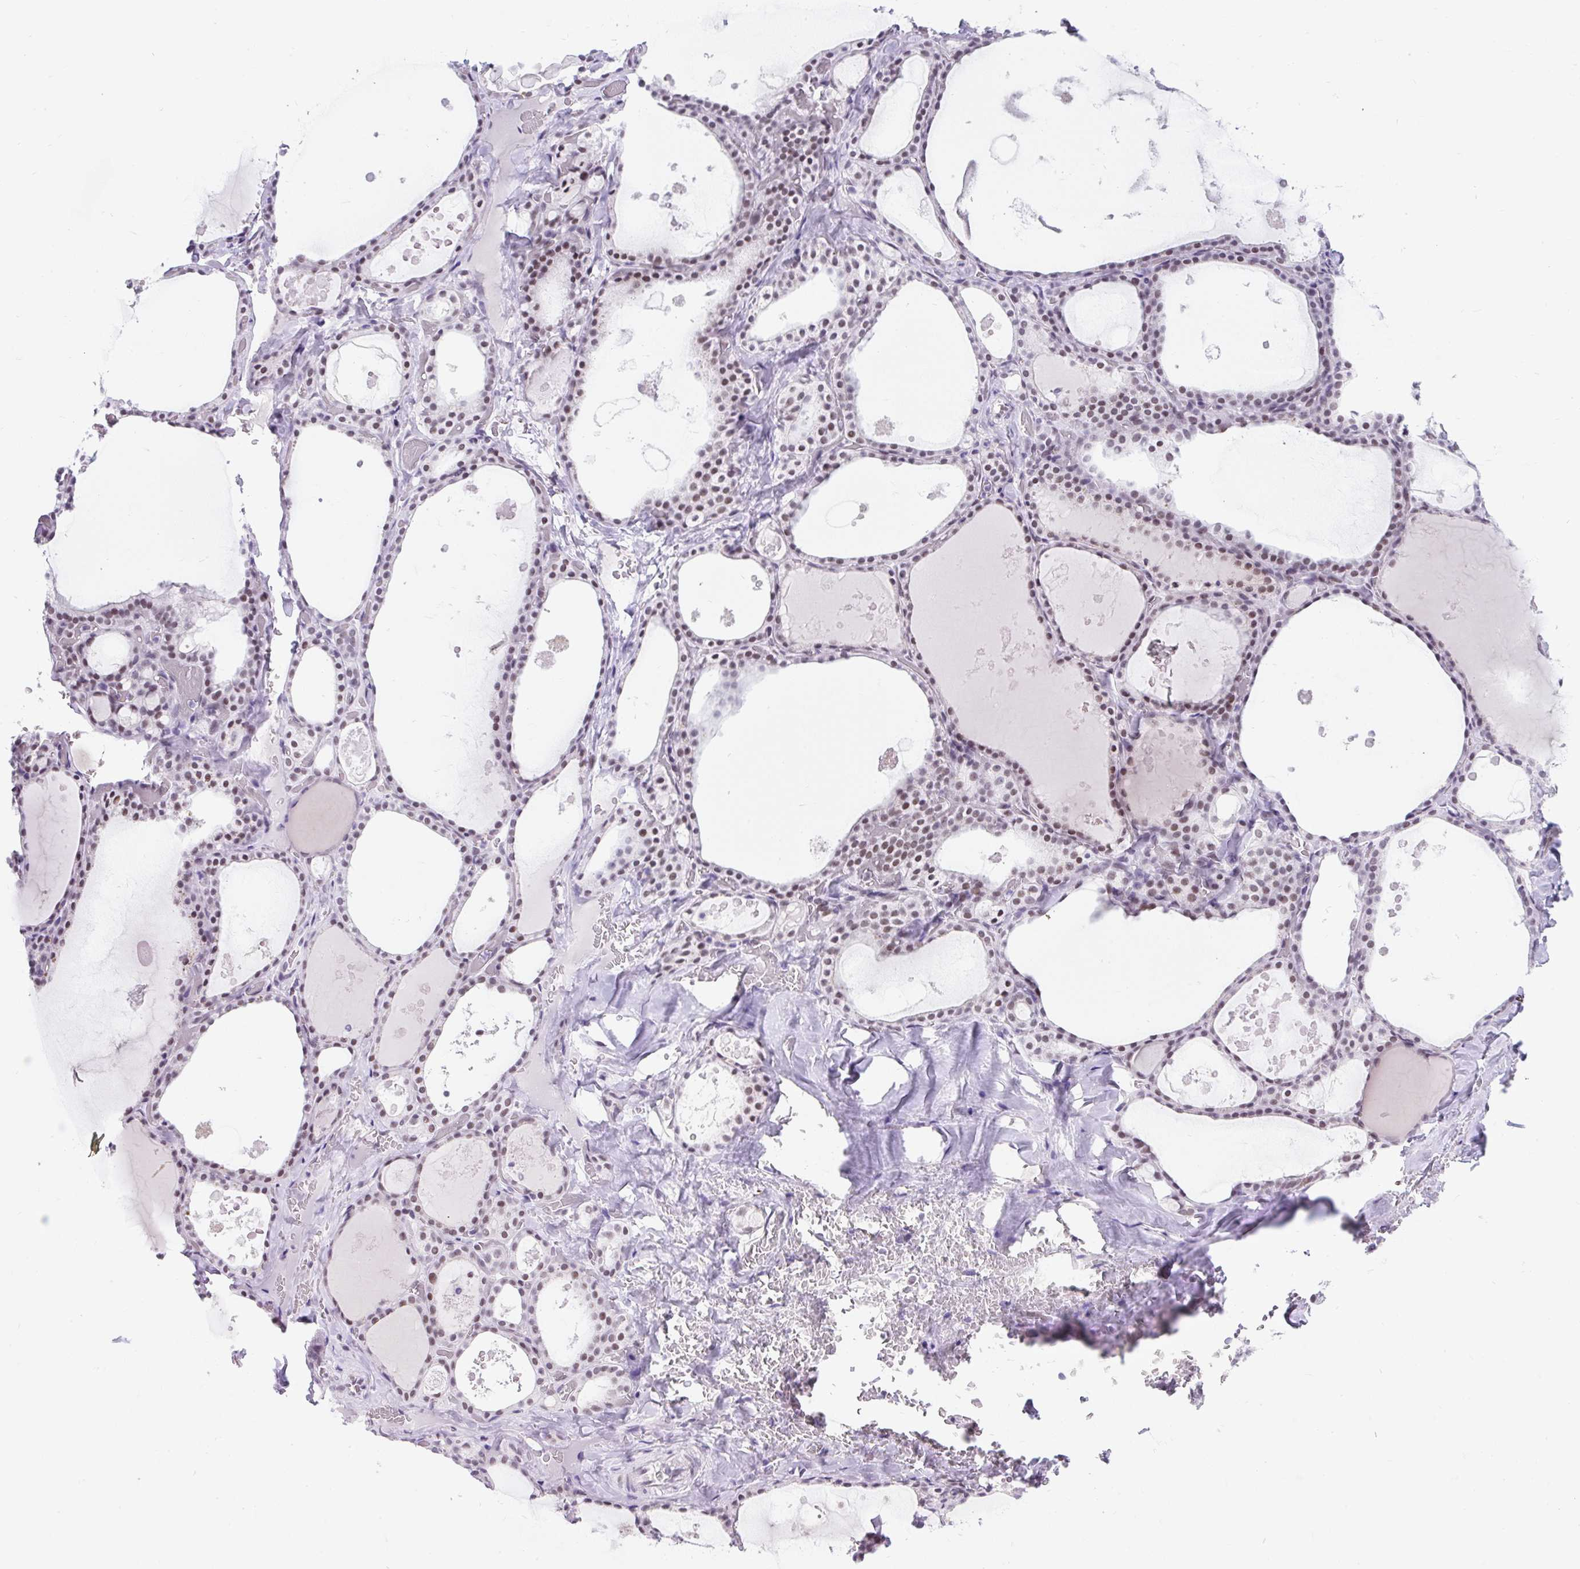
{"staining": {"intensity": "weak", "quantity": "25%-75%", "location": "nuclear"}, "tissue": "thyroid gland", "cell_type": "Glandular cells", "image_type": "normal", "snomed": [{"axis": "morphology", "description": "Normal tissue, NOS"}, {"axis": "topography", "description": "Thyroid gland"}], "caption": "This histopathology image shows immunohistochemistry (IHC) staining of normal thyroid gland, with low weak nuclear positivity in approximately 25%-75% of glandular cells.", "gene": "PLCXD2", "patient": {"sex": "male", "age": 56}}